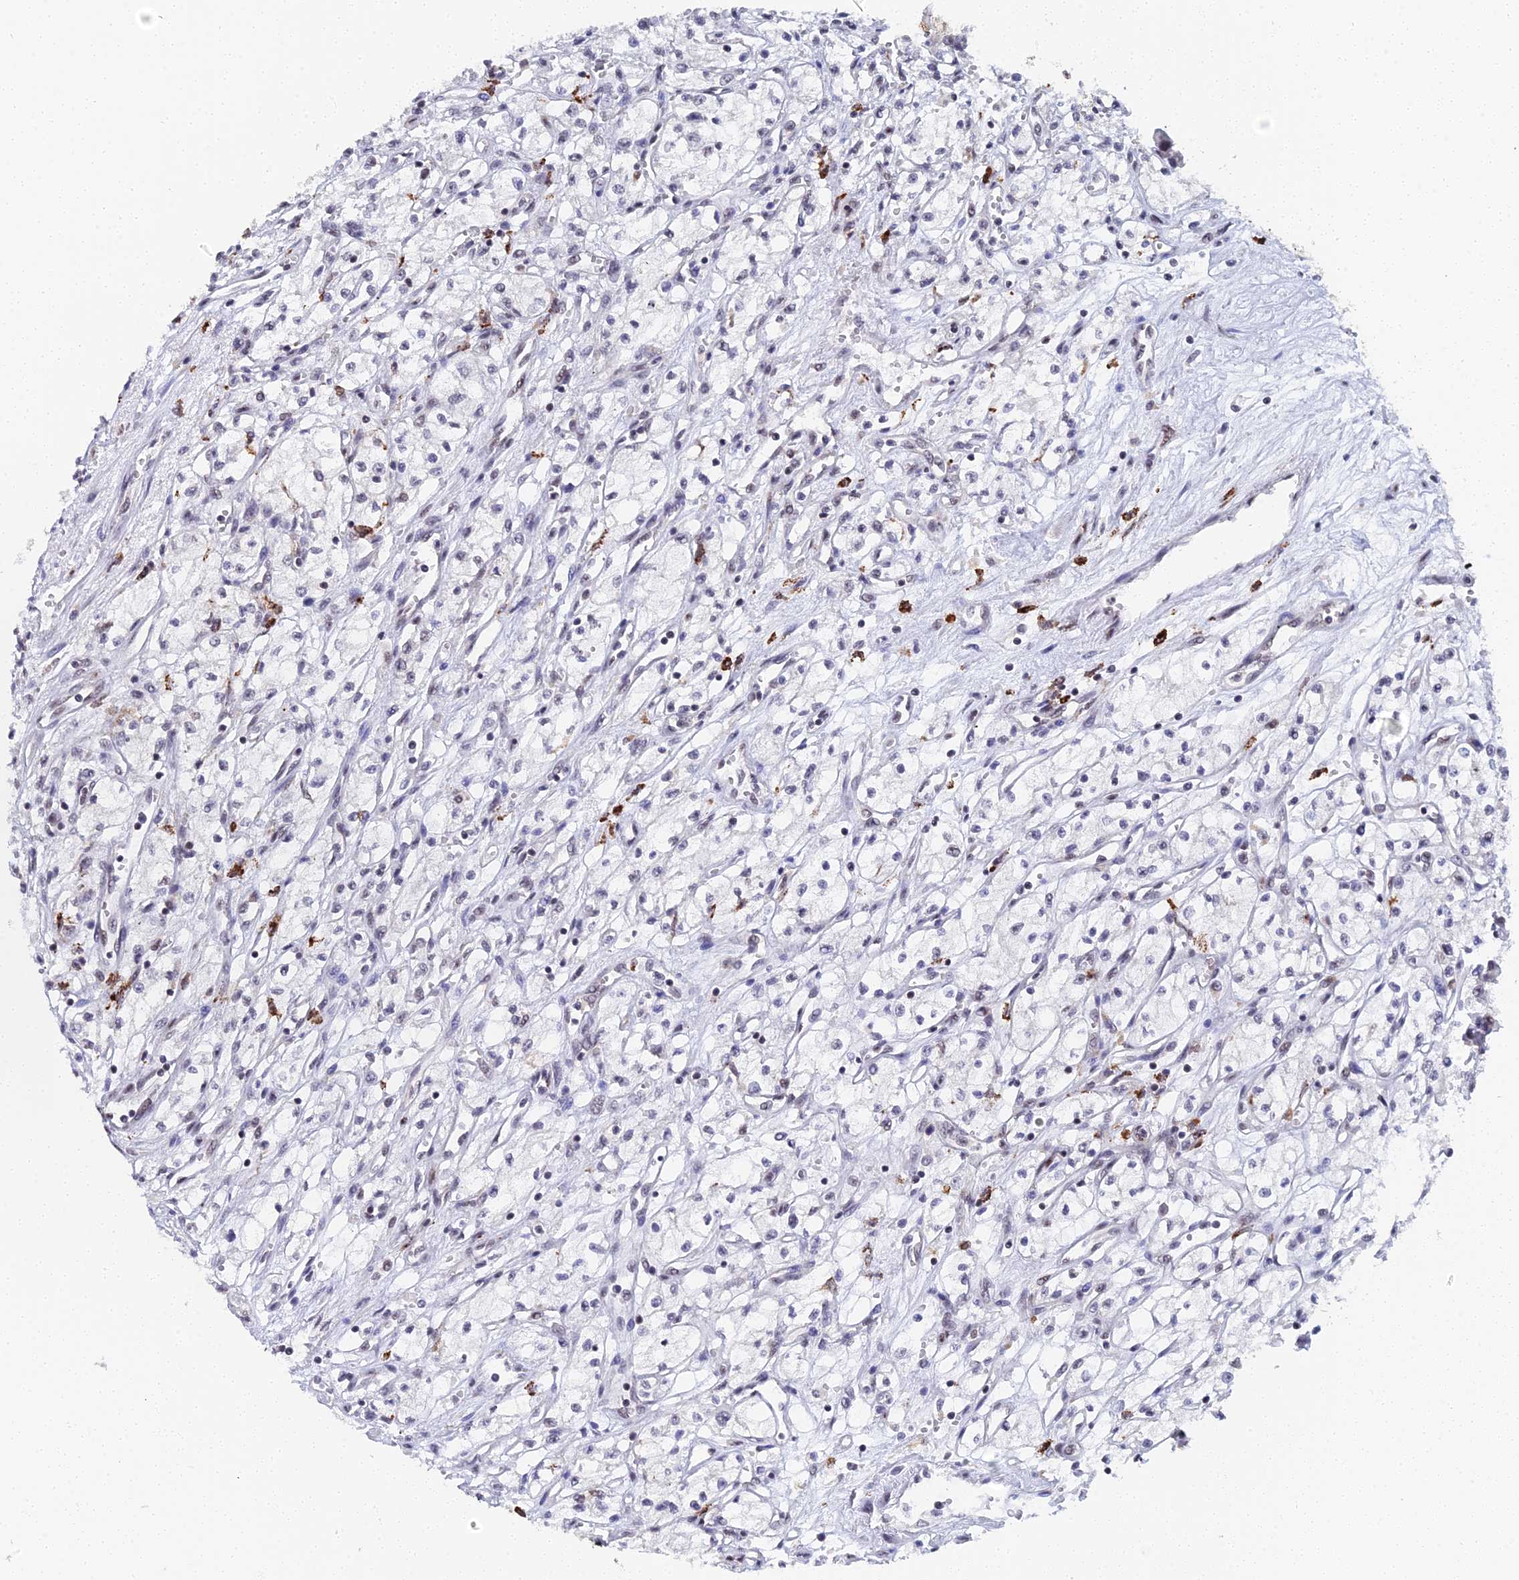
{"staining": {"intensity": "negative", "quantity": "none", "location": "none"}, "tissue": "renal cancer", "cell_type": "Tumor cells", "image_type": "cancer", "snomed": [{"axis": "morphology", "description": "Adenocarcinoma, NOS"}, {"axis": "topography", "description": "Kidney"}], "caption": "IHC image of human adenocarcinoma (renal) stained for a protein (brown), which exhibits no staining in tumor cells.", "gene": "MAGOHB", "patient": {"sex": "male", "age": 59}}